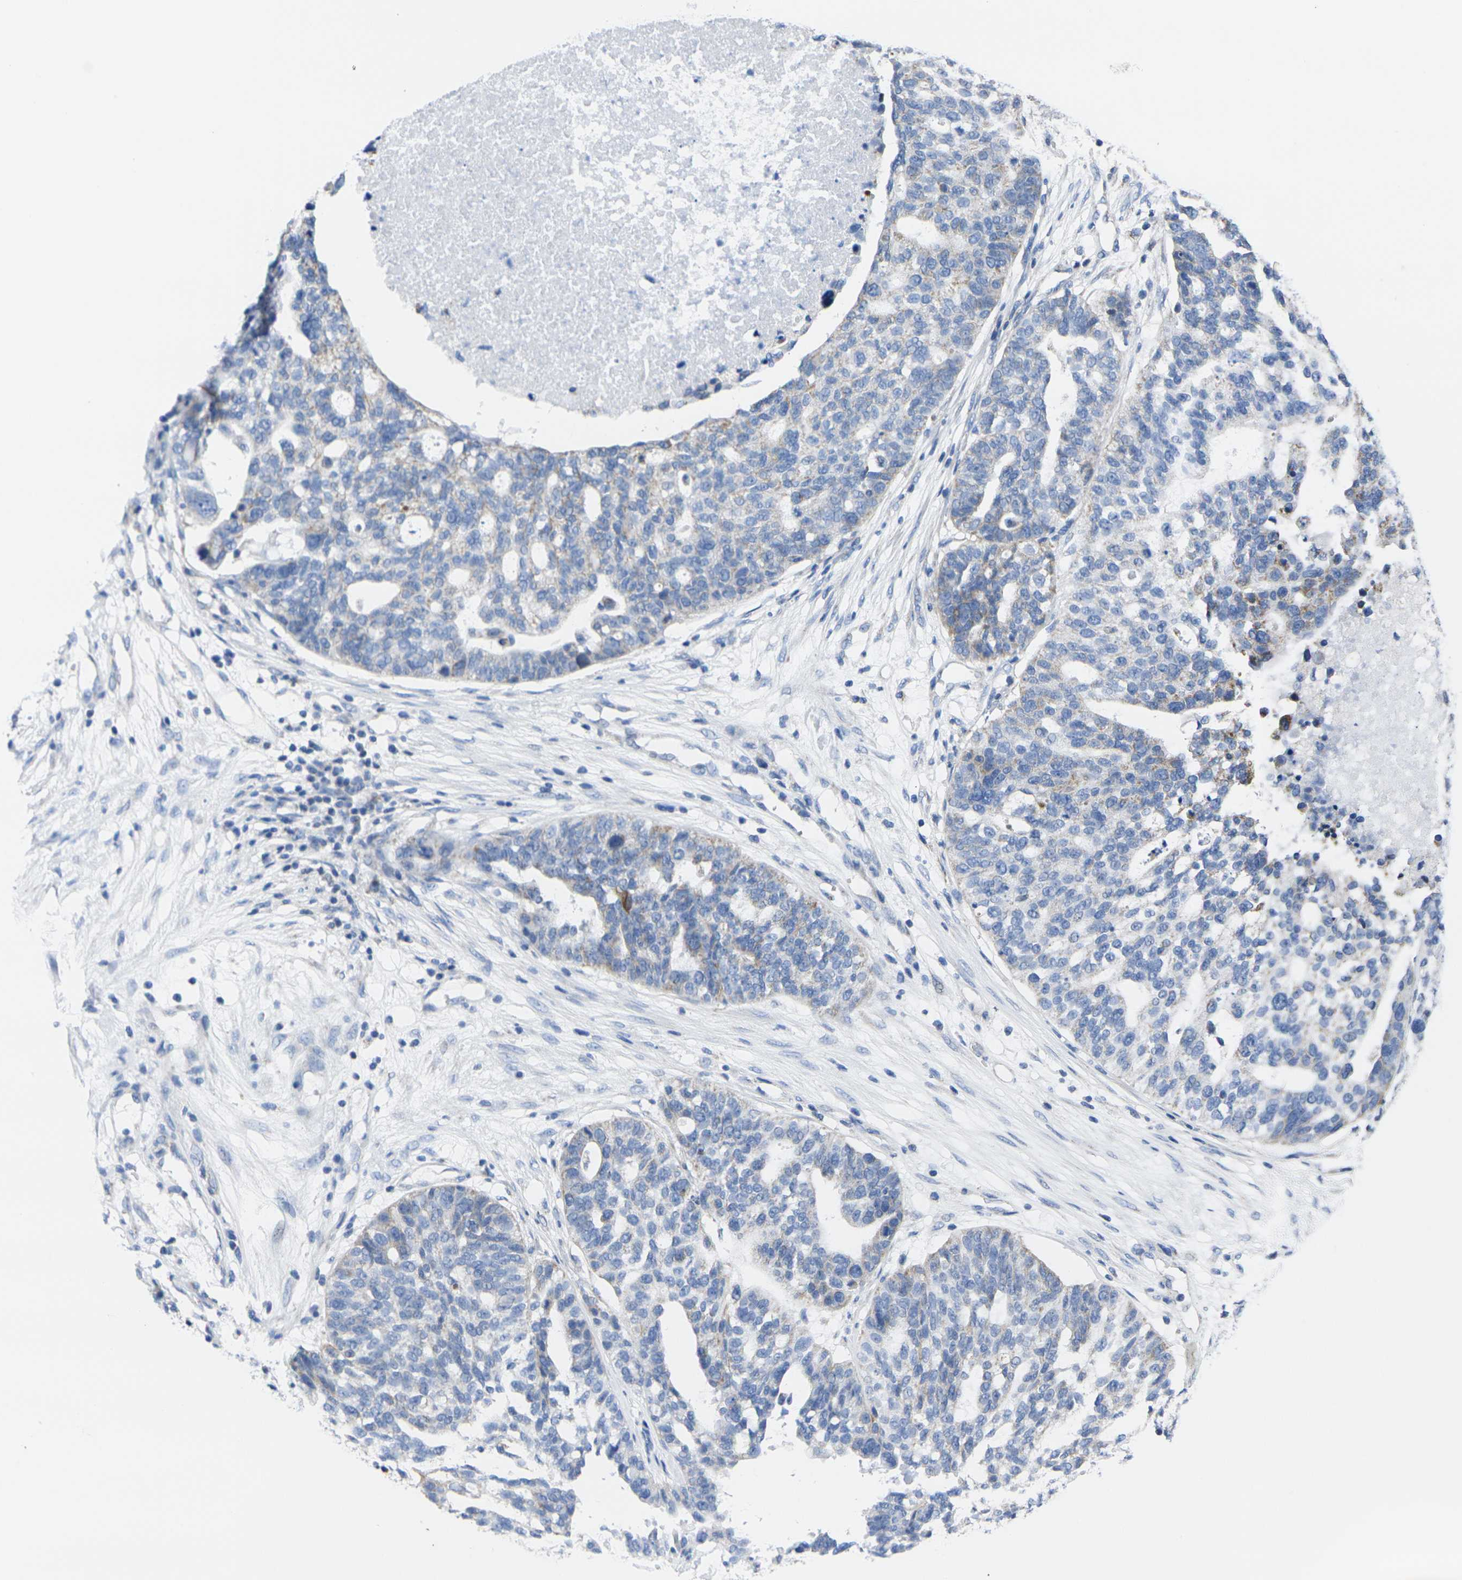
{"staining": {"intensity": "weak", "quantity": "<25%", "location": "cytoplasmic/membranous"}, "tissue": "ovarian cancer", "cell_type": "Tumor cells", "image_type": "cancer", "snomed": [{"axis": "morphology", "description": "Cystadenocarcinoma, serous, NOS"}, {"axis": "topography", "description": "Ovary"}], "caption": "Tumor cells are negative for brown protein staining in ovarian serous cystadenocarcinoma. (DAB immunohistochemistry (IHC) visualized using brightfield microscopy, high magnification).", "gene": "TMEM204", "patient": {"sex": "female", "age": 59}}